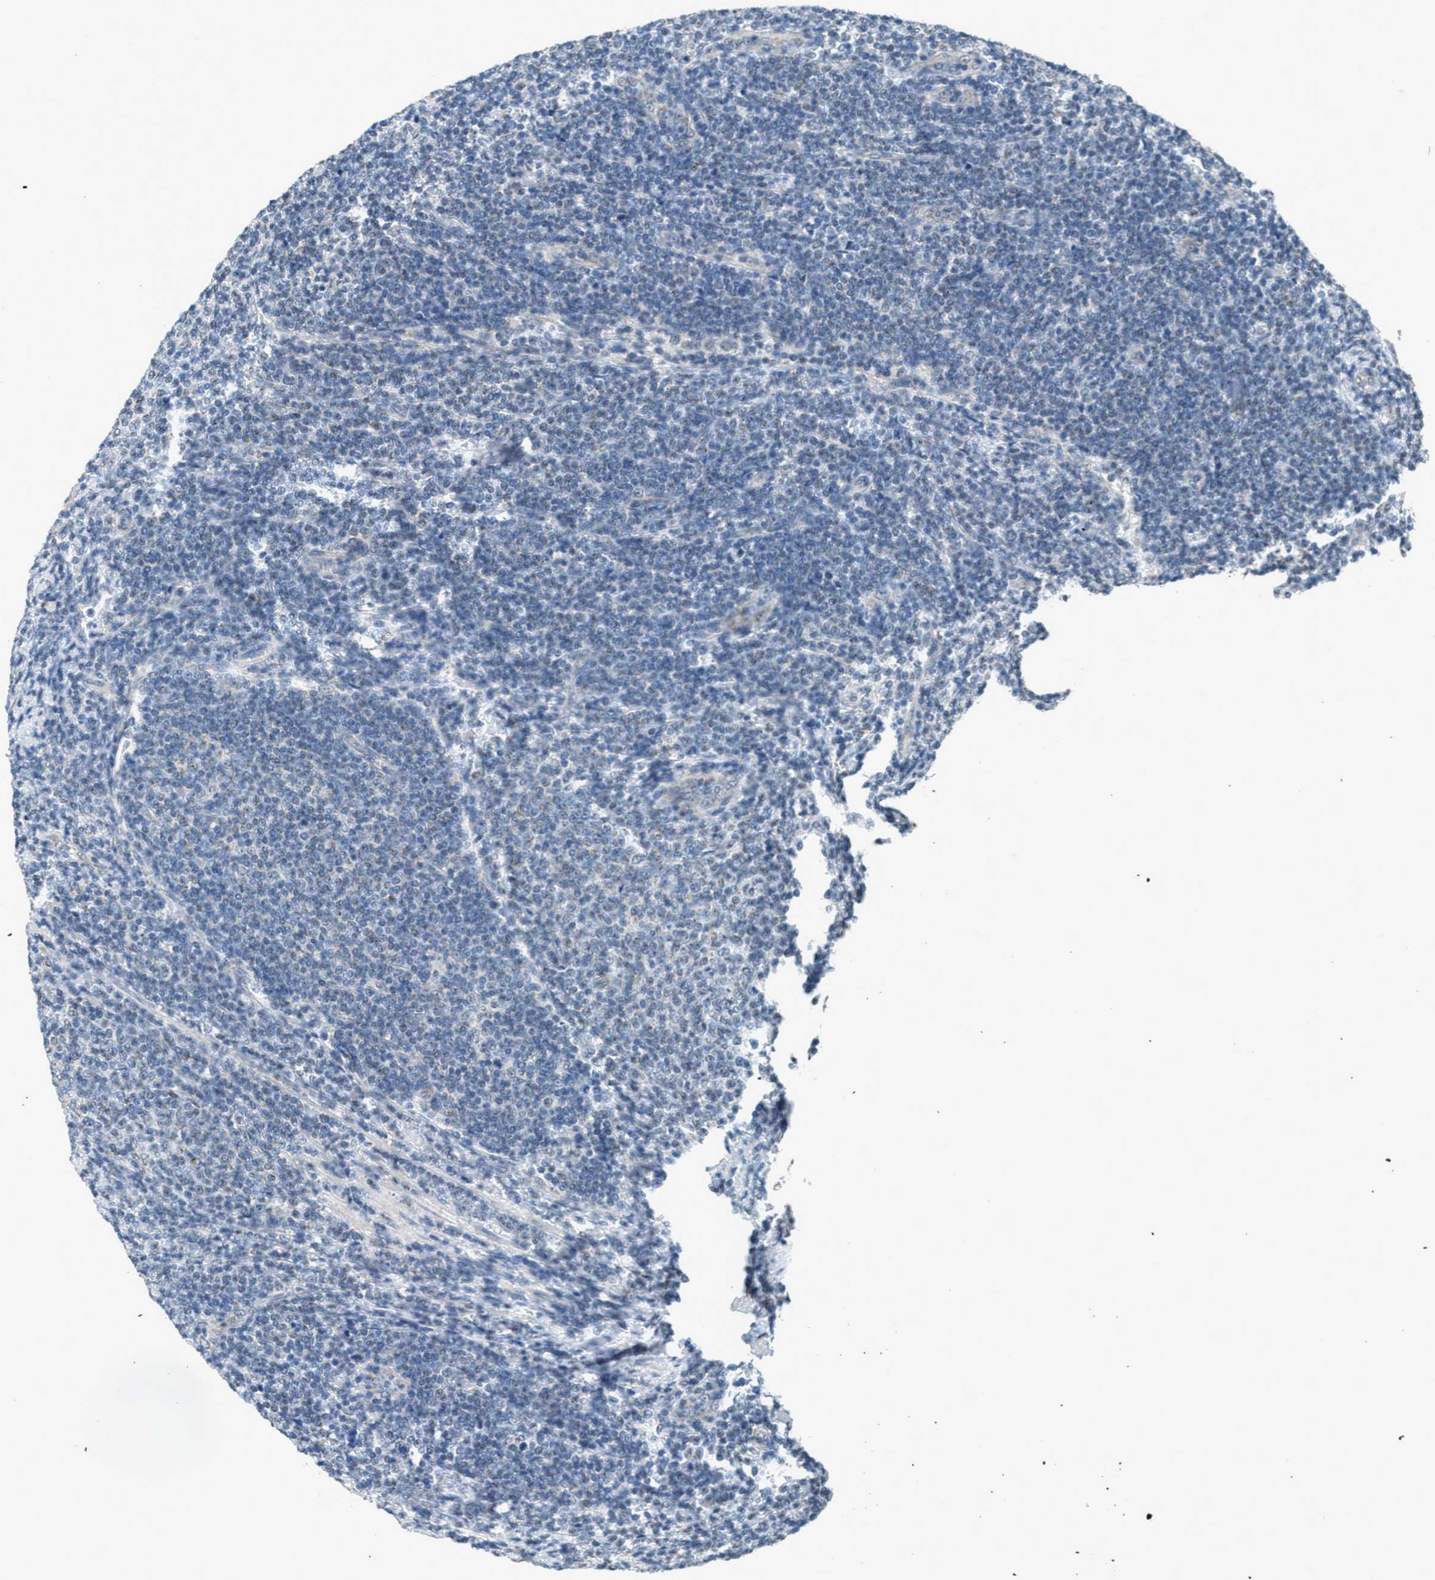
{"staining": {"intensity": "negative", "quantity": "none", "location": "none"}, "tissue": "lymphoma", "cell_type": "Tumor cells", "image_type": "cancer", "snomed": [{"axis": "morphology", "description": "Malignant lymphoma, non-Hodgkin's type, Low grade"}, {"axis": "topography", "description": "Lymph node"}], "caption": "Tumor cells are negative for protein expression in human lymphoma.", "gene": "TOMM70", "patient": {"sex": "male", "age": 66}}